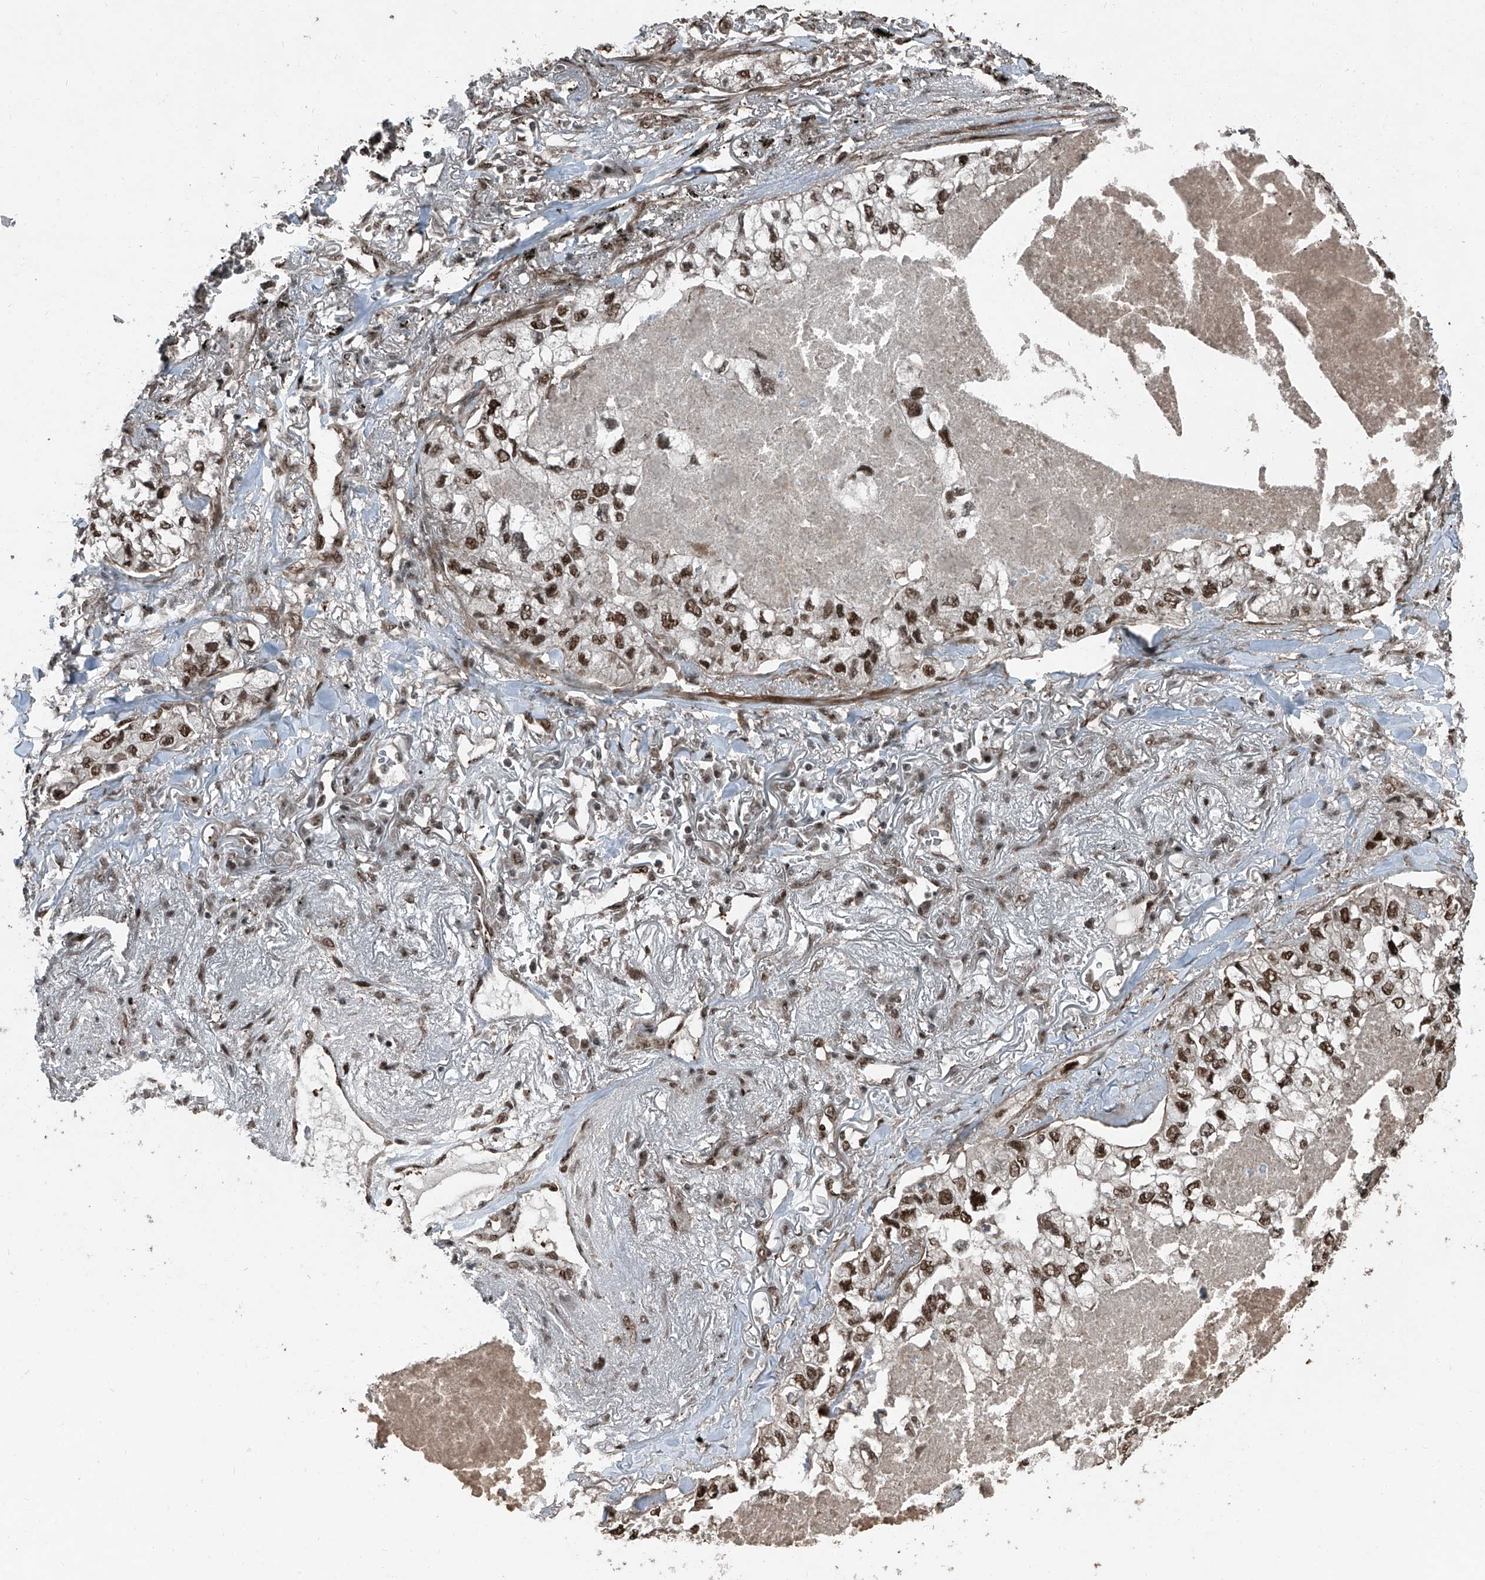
{"staining": {"intensity": "moderate", "quantity": ">75%", "location": "nuclear"}, "tissue": "lung cancer", "cell_type": "Tumor cells", "image_type": "cancer", "snomed": [{"axis": "morphology", "description": "Adenocarcinoma, NOS"}, {"axis": "topography", "description": "Lung"}], "caption": "Tumor cells exhibit medium levels of moderate nuclear positivity in about >75% of cells in lung cancer (adenocarcinoma). (brown staining indicates protein expression, while blue staining denotes nuclei).", "gene": "ZNF570", "patient": {"sex": "male", "age": 65}}